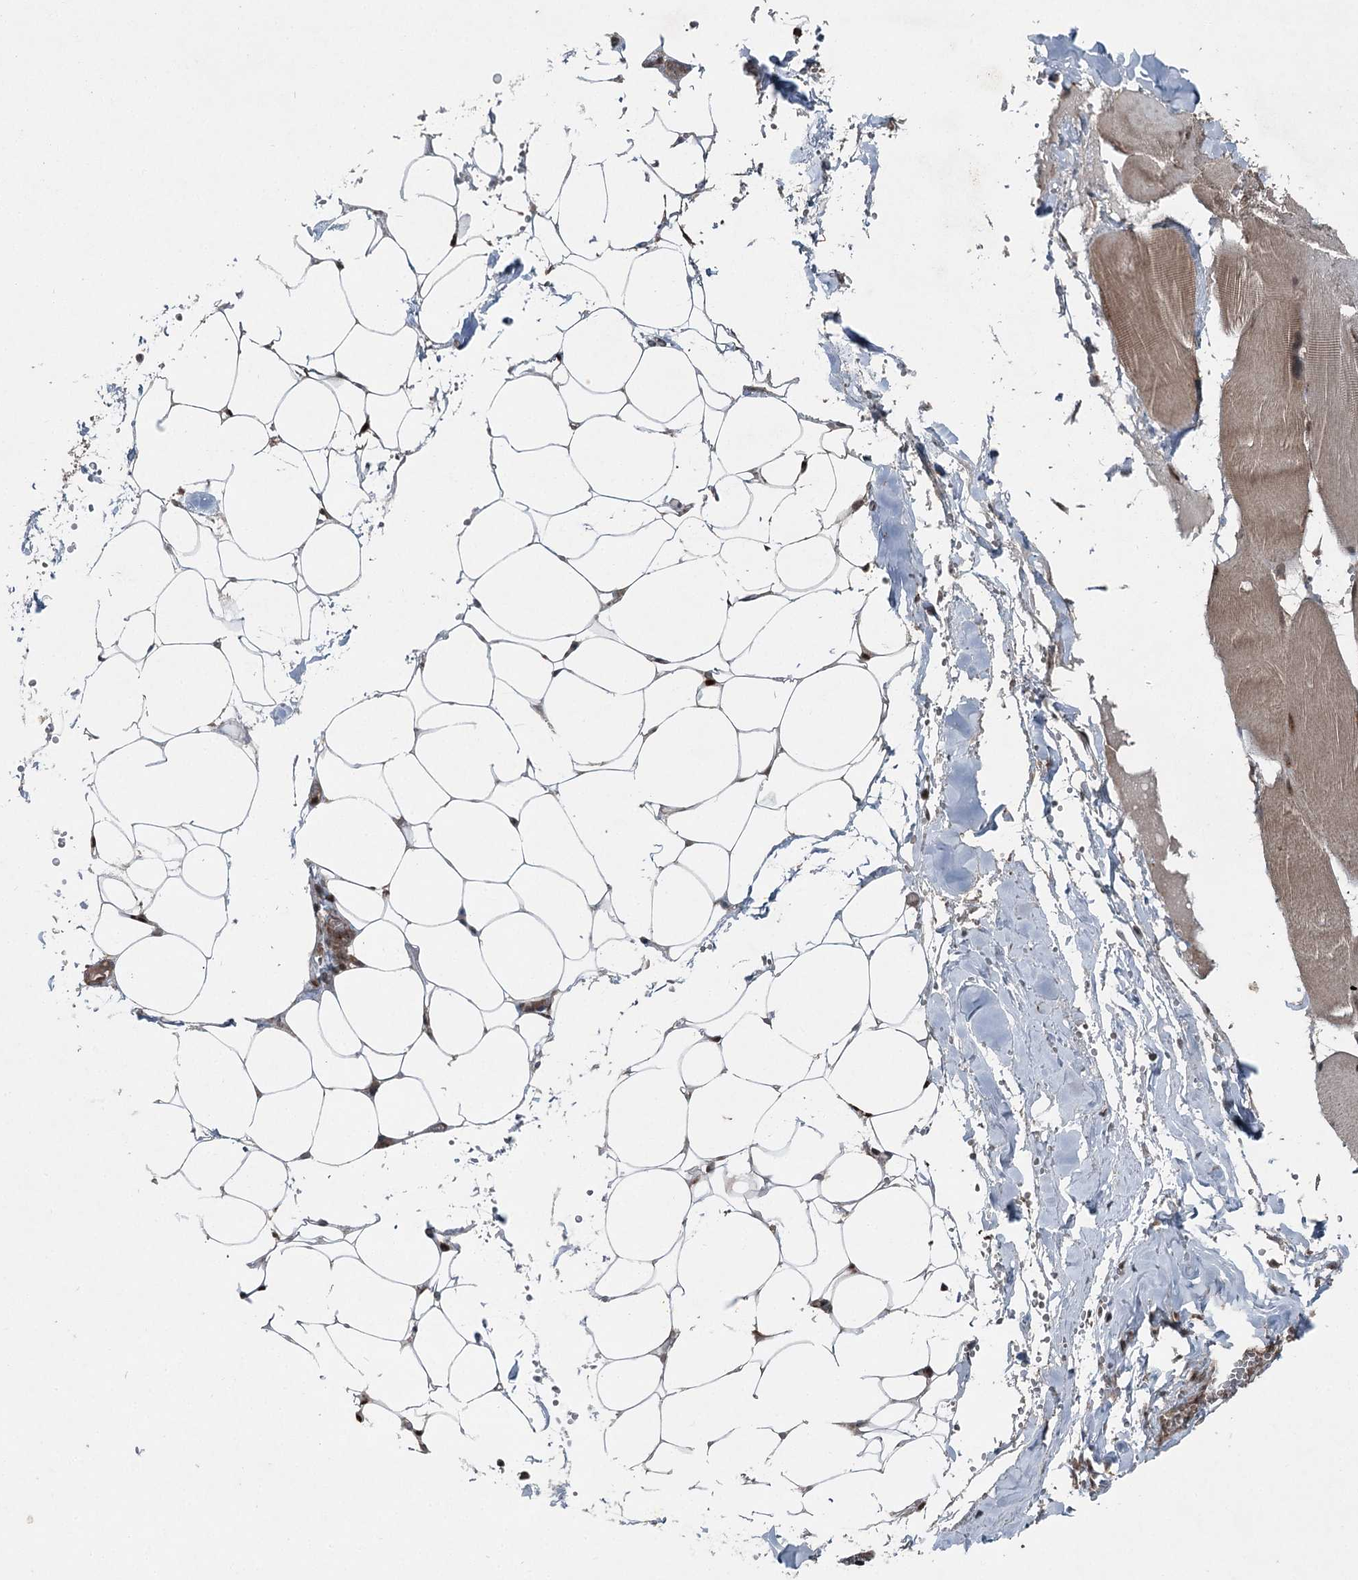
{"staining": {"intensity": "strong", "quantity": ">75%", "location": "nuclear"}, "tissue": "adipose tissue", "cell_type": "Adipocytes", "image_type": "normal", "snomed": [{"axis": "morphology", "description": "Normal tissue, NOS"}, {"axis": "topography", "description": "Skeletal muscle"}, {"axis": "topography", "description": "Peripheral nerve tissue"}], "caption": "This image demonstrates normal adipose tissue stained with immunohistochemistry to label a protein in brown. The nuclear of adipocytes show strong positivity for the protein. Nuclei are counter-stained blue.", "gene": "BORCS7", "patient": {"sex": "female", "age": 55}}